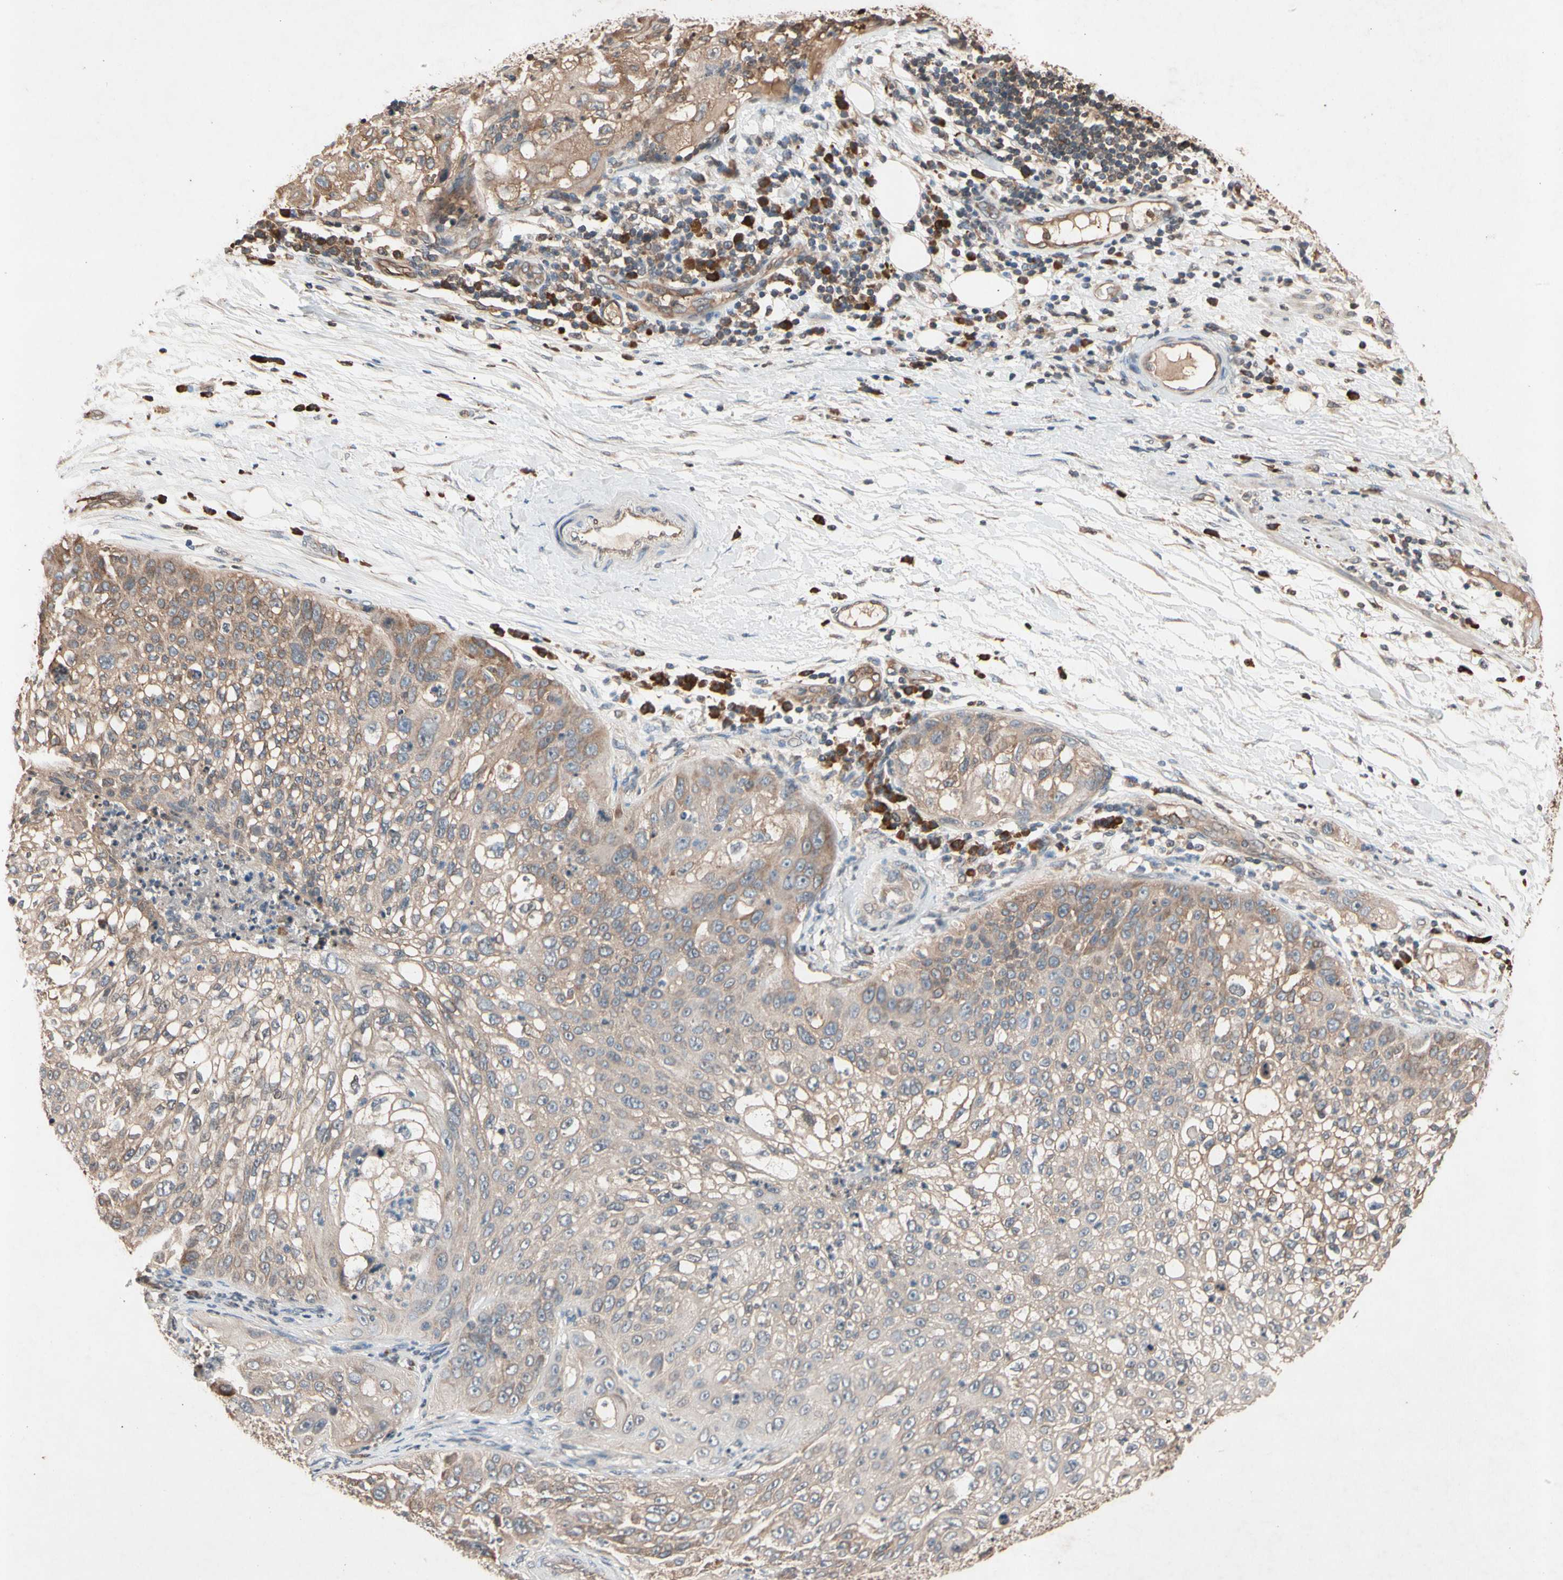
{"staining": {"intensity": "moderate", "quantity": ">75%", "location": "cytoplasmic/membranous"}, "tissue": "lung cancer", "cell_type": "Tumor cells", "image_type": "cancer", "snomed": [{"axis": "morphology", "description": "Inflammation, NOS"}, {"axis": "morphology", "description": "Squamous cell carcinoma, NOS"}, {"axis": "topography", "description": "Lymph node"}, {"axis": "topography", "description": "Soft tissue"}, {"axis": "topography", "description": "Lung"}], "caption": "Tumor cells show moderate cytoplasmic/membranous expression in approximately >75% of cells in lung squamous cell carcinoma. The protein of interest is shown in brown color, while the nuclei are stained blue.", "gene": "PRDX4", "patient": {"sex": "male", "age": 66}}